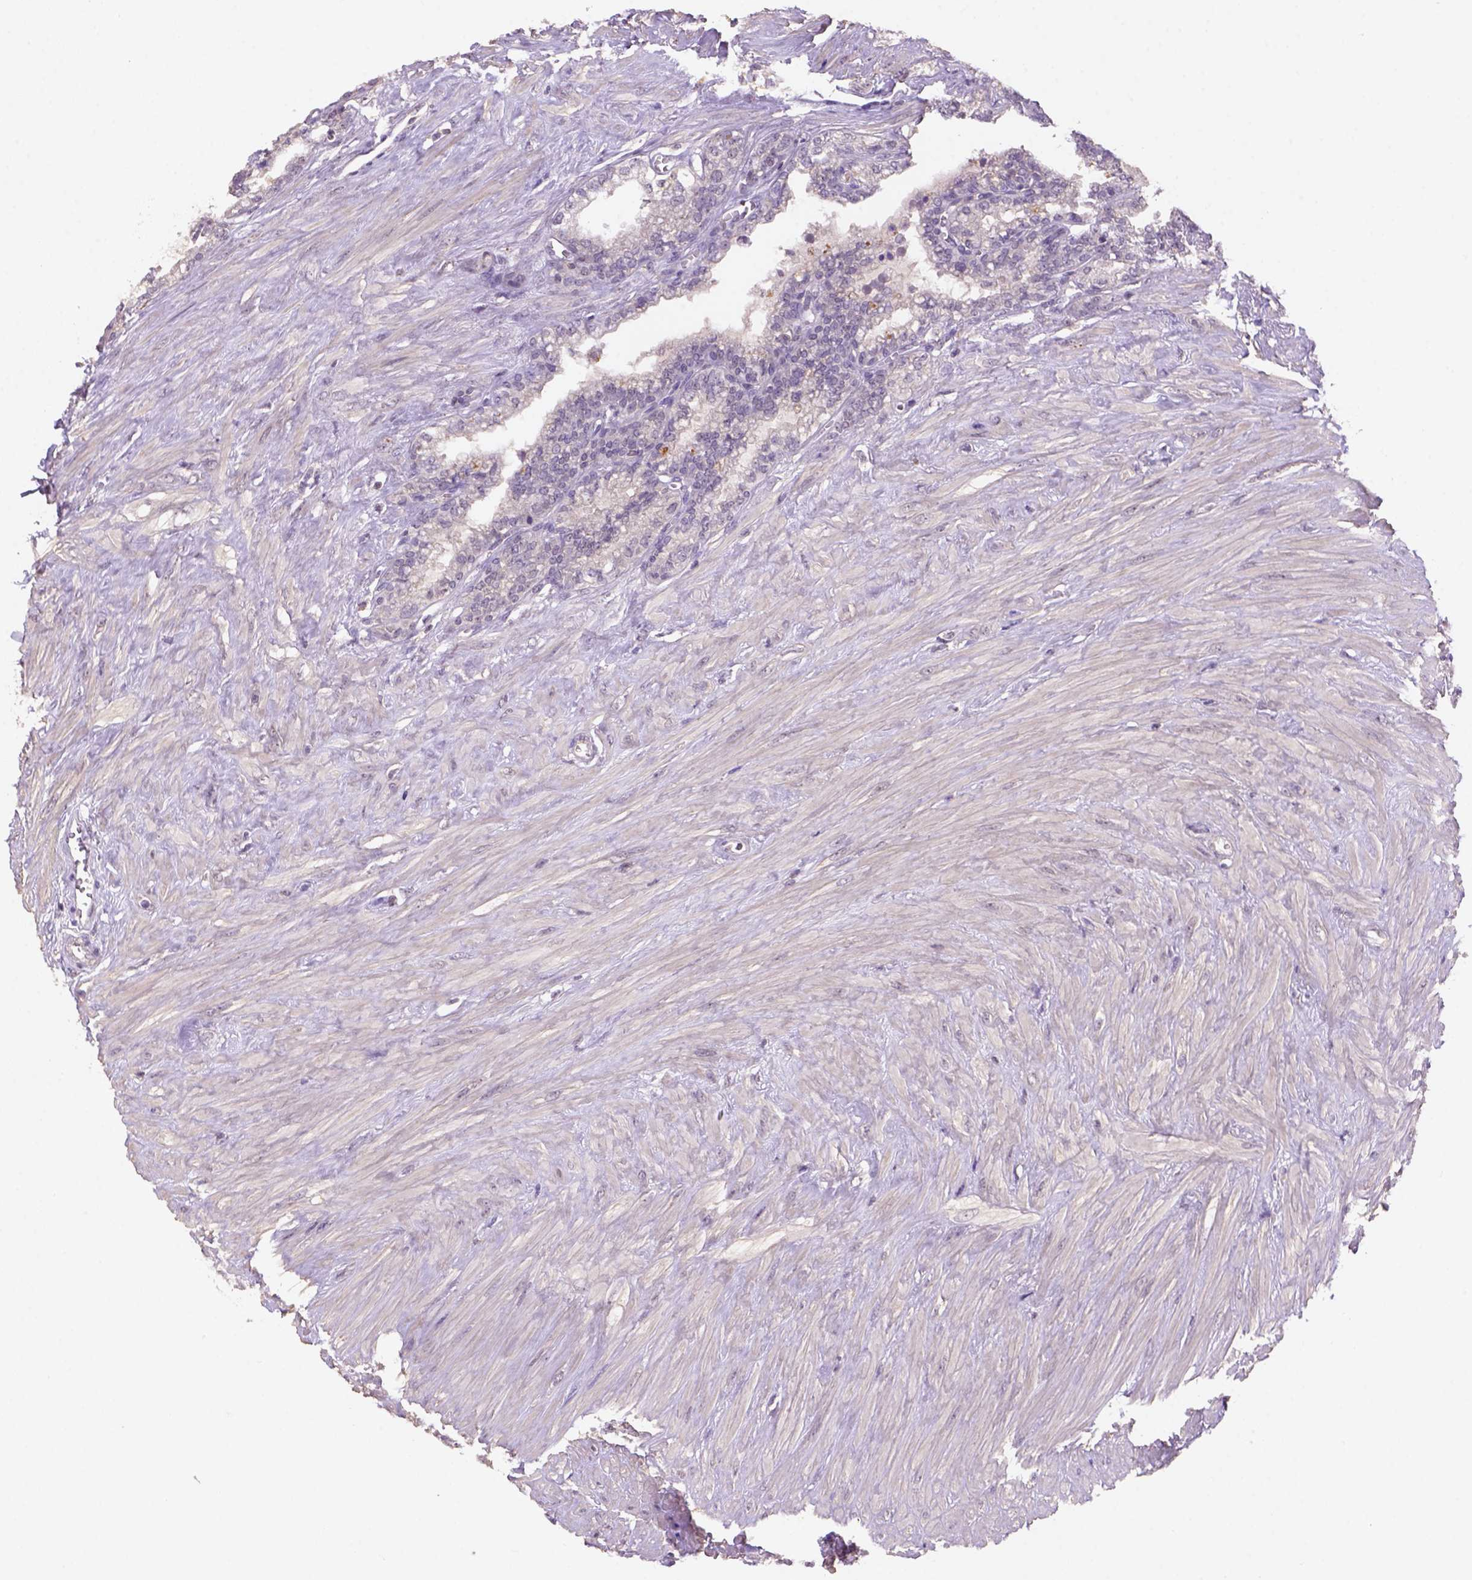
{"staining": {"intensity": "weak", "quantity": "<25%", "location": "cytoplasmic/membranous,nuclear"}, "tissue": "seminal vesicle", "cell_type": "Glandular cells", "image_type": "normal", "snomed": [{"axis": "morphology", "description": "Normal tissue, NOS"}, {"axis": "morphology", "description": "Urothelial carcinoma, NOS"}, {"axis": "topography", "description": "Urinary bladder"}, {"axis": "topography", "description": "Seminal veicle"}], "caption": "This is an immunohistochemistry photomicrograph of normal human seminal vesicle. There is no staining in glandular cells.", "gene": "SCML4", "patient": {"sex": "male", "age": 76}}